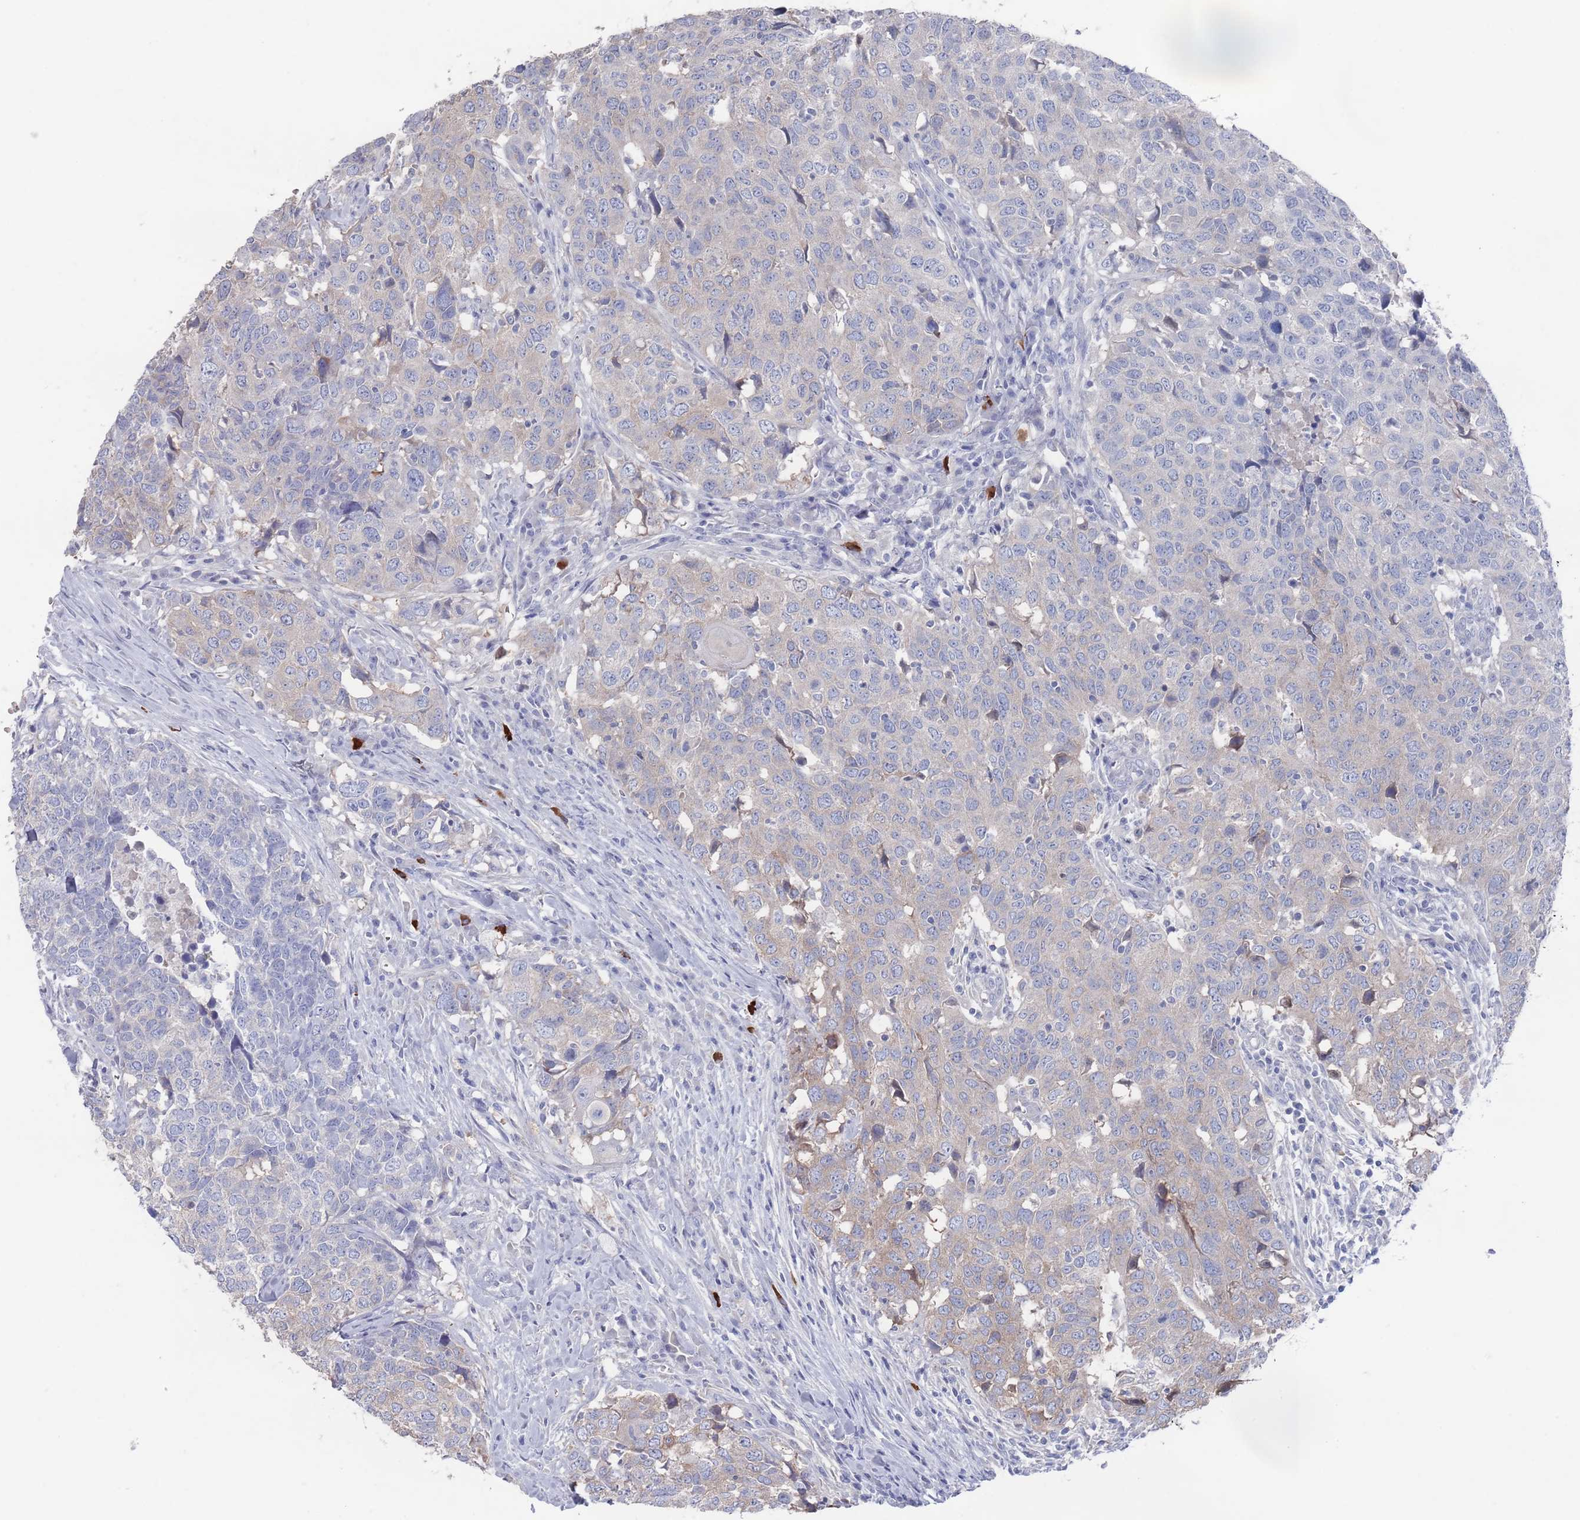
{"staining": {"intensity": "negative", "quantity": "none", "location": "none"}, "tissue": "head and neck cancer", "cell_type": "Tumor cells", "image_type": "cancer", "snomed": [{"axis": "morphology", "description": "Normal tissue, NOS"}, {"axis": "morphology", "description": "Squamous cell carcinoma, NOS"}, {"axis": "topography", "description": "Skeletal muscle"}, {"axis": "topography", "description": "Vascular tissue"}, {"axis": "topography", "description": "Peripheral nerve tissue"}, {"axis": "topography", "description": "Head-Neck"}], "caption": "This is a micrograph of immunohistochemistry staining of head and neck cancer, which shows no expression in tumor cells.", "gene": "TMCO3", "patient": {"sex": "male", "age": 66}}